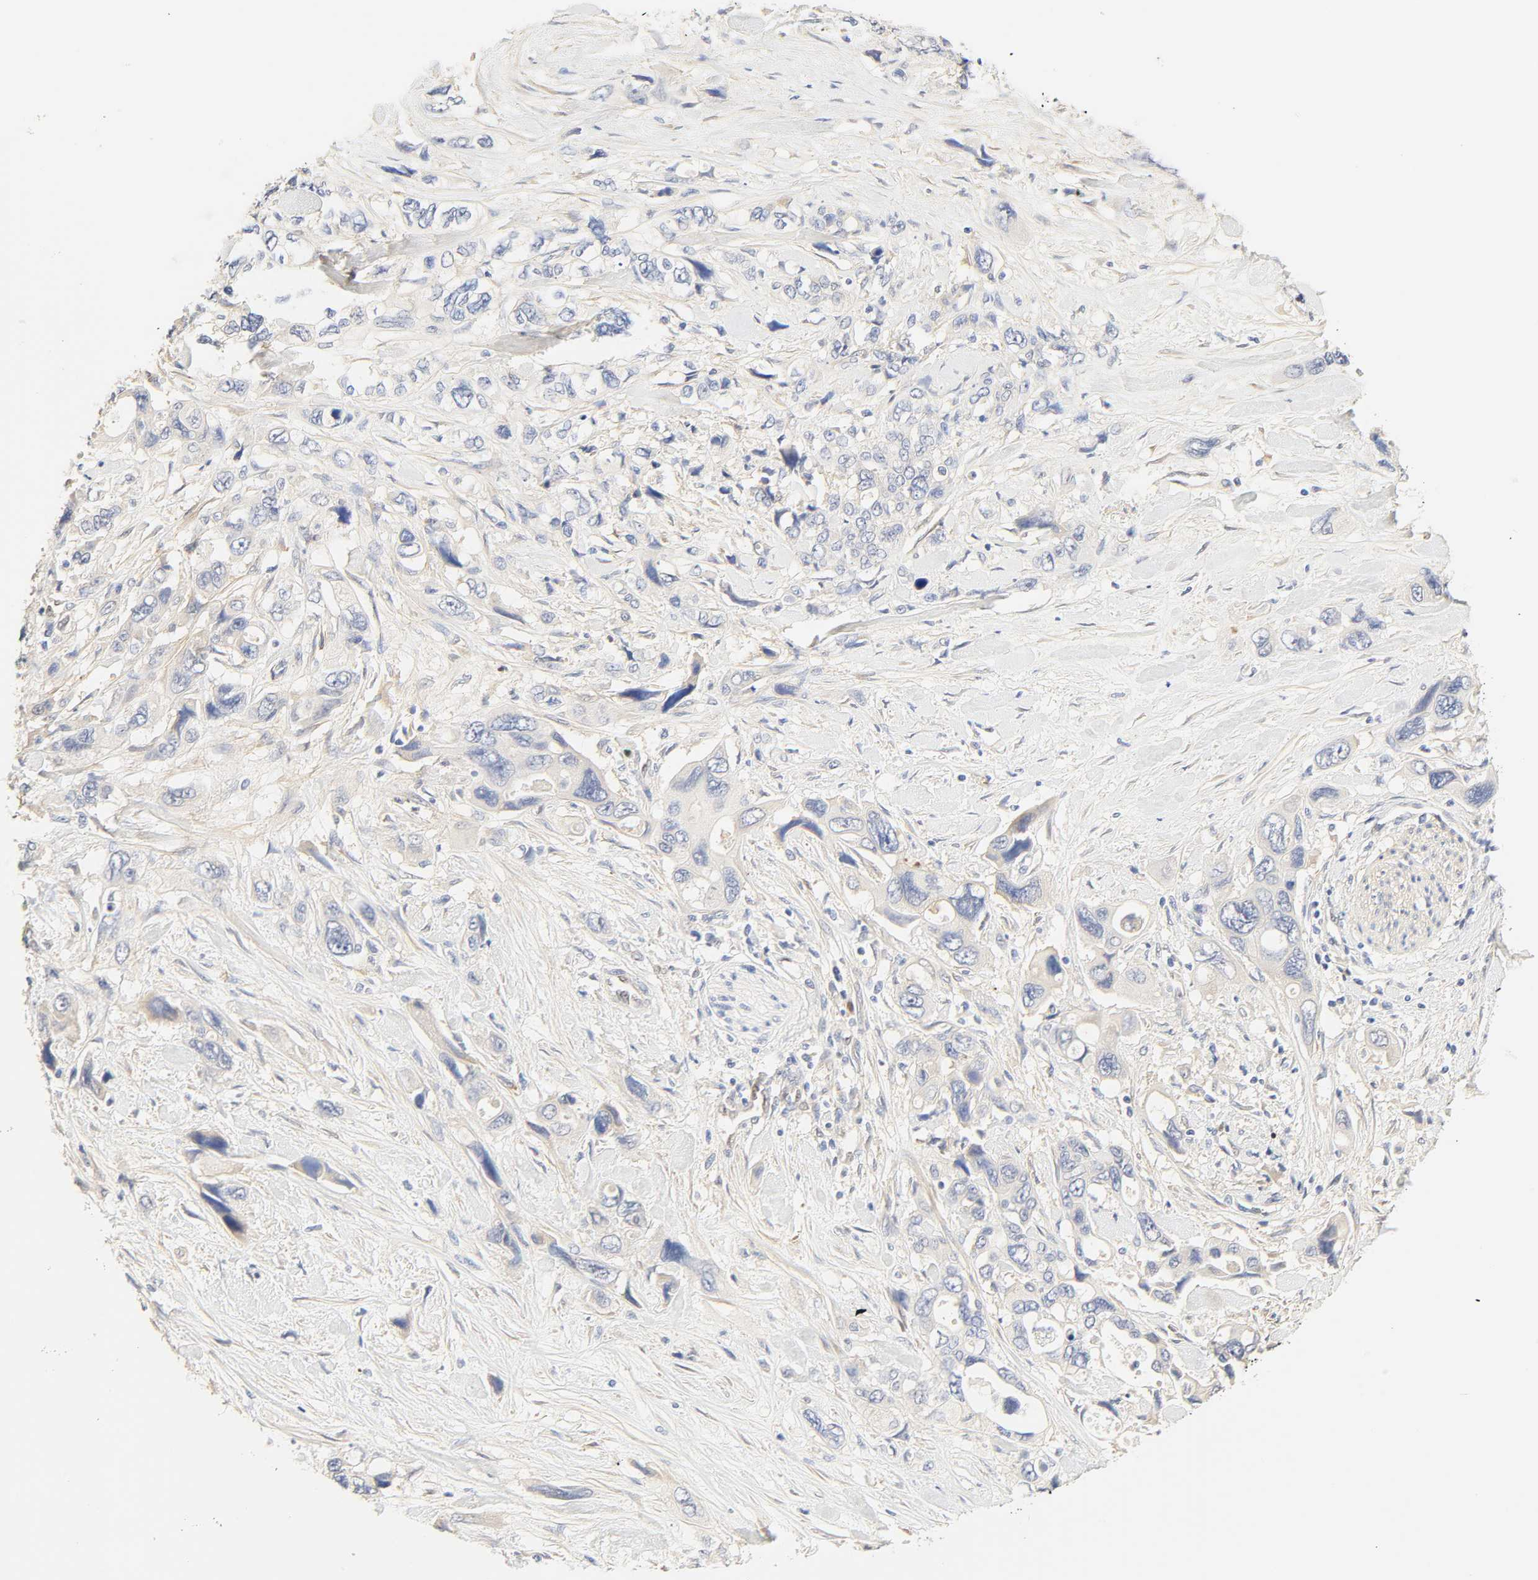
{"staining": {"intensity": "negative", "quantity": "none", "location": "none"}, "tissue": "pancreatic cancer", "cell_type": "Tumor cells", "image_type": "cancer", "snomed": [{"axis": "morphology", "description": "Adenocarcinoma, NOS"}, {"axis": "topography", "description": "Pancreas"}], "caption": "A high-resolution histopathology image shows IHC staining of pancreatic cancer (adenocarcinoma), which reveals no significant expression in tumor cells. The staining is performed using DAB brown chromogen with nuclei counter-stained in using hematoxylin.", "gene": "BORCS8-MEF2B", "patient": {"sex": "male", "age": 46}}